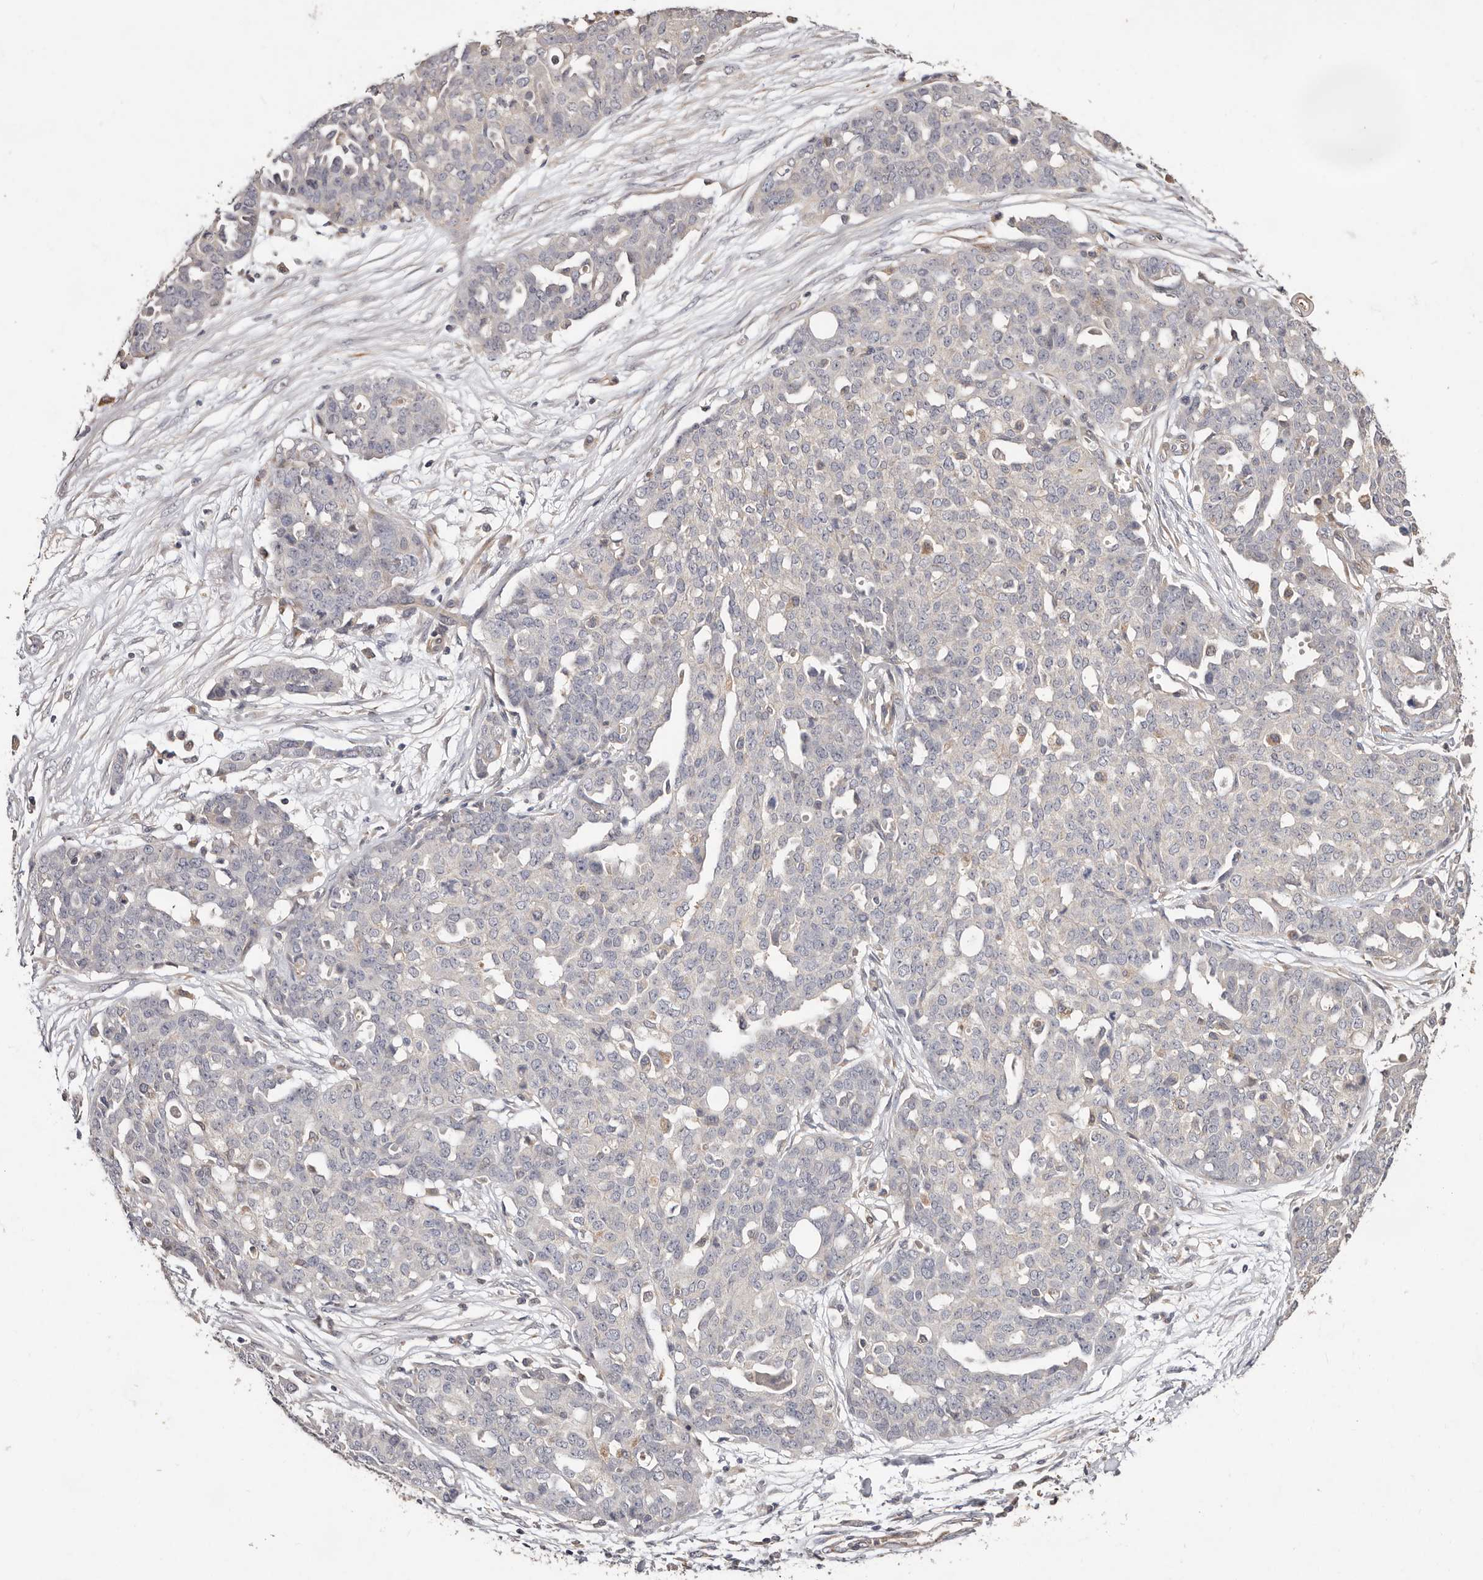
{"staining": {"intensity": "negative", "quantity": "none", "location": "none"}, "tissue": "ovarian cancer", "cell_type": "Tumor cells", "image_type": "cancer", "snomed": [{"axis": "morphology", "description": "Cystadenocarcinoma, serous, NOS"}, {"axis": "topography", "description": "Soft tissue"}, {"axis": "topography", "description": "Ovary"}], "caption": "Ovarian serous cystadenocarcinoma stained for a protein using IHC shows no staining tumor cells.", "gene": "THBS3", "patient": {"sex": "female", "age": 57}}